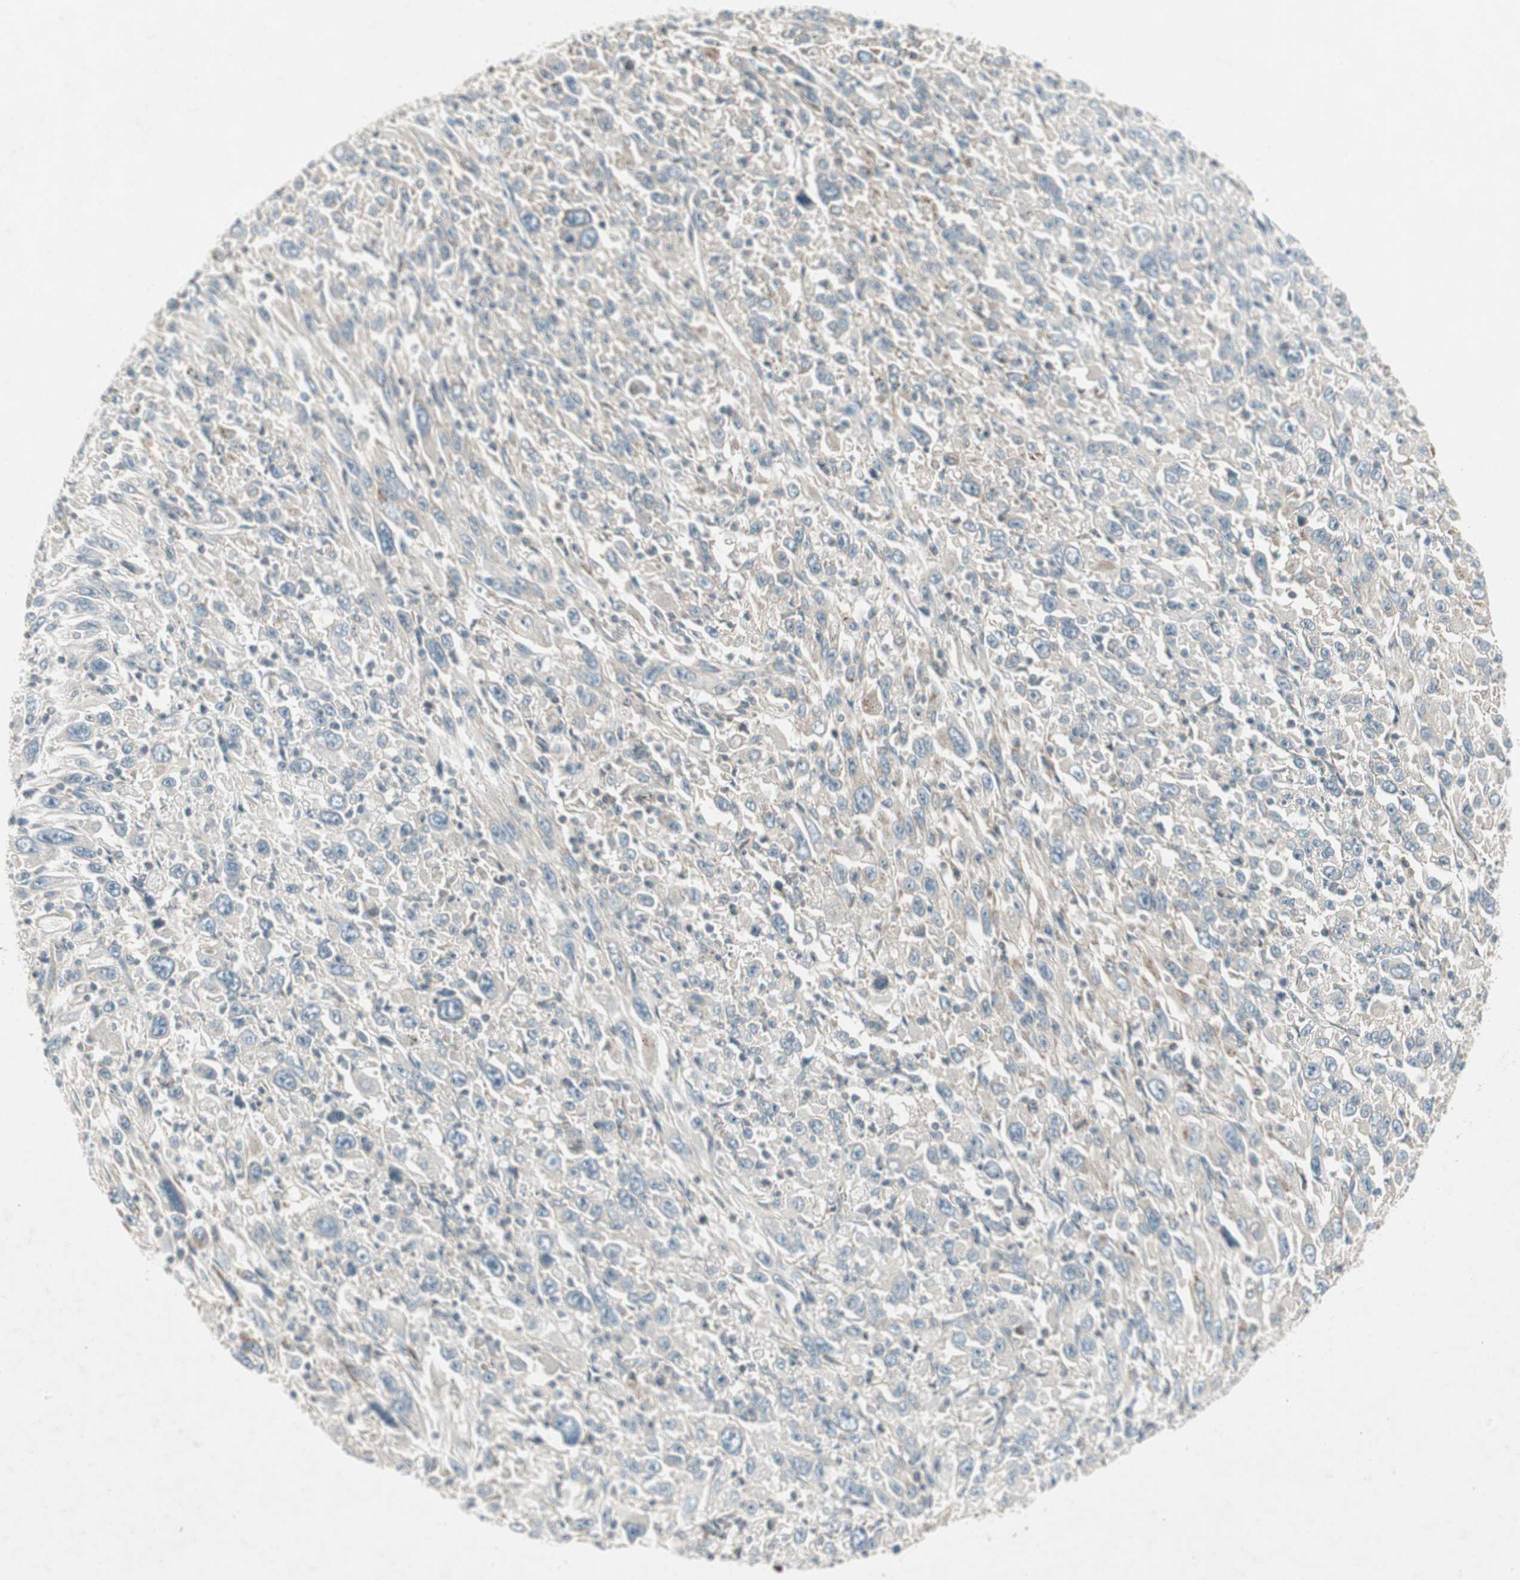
{"staining": {"intensity": "weak", "quantity": ">75%", "location": "cytoplasmic/membranous"}, "tissue": "melanoma", "cell_type": "Tumor cells", "image_type": "cancer", "snomed": [{"axis": "morphology", "description": "Malignant melanoma, Metastatic site"}, {"axis": "topography", "description": "Skin"}], "caption": "Malignant melanoma (metastatic site) stained with DAB immunohistochemistry (IHC) shows low levels of weak cytoplasmic/membranous expression in approximately >75% of tumor cells.", "gene": "CHADL", "patient": {"sex": "female", "age": 56}}